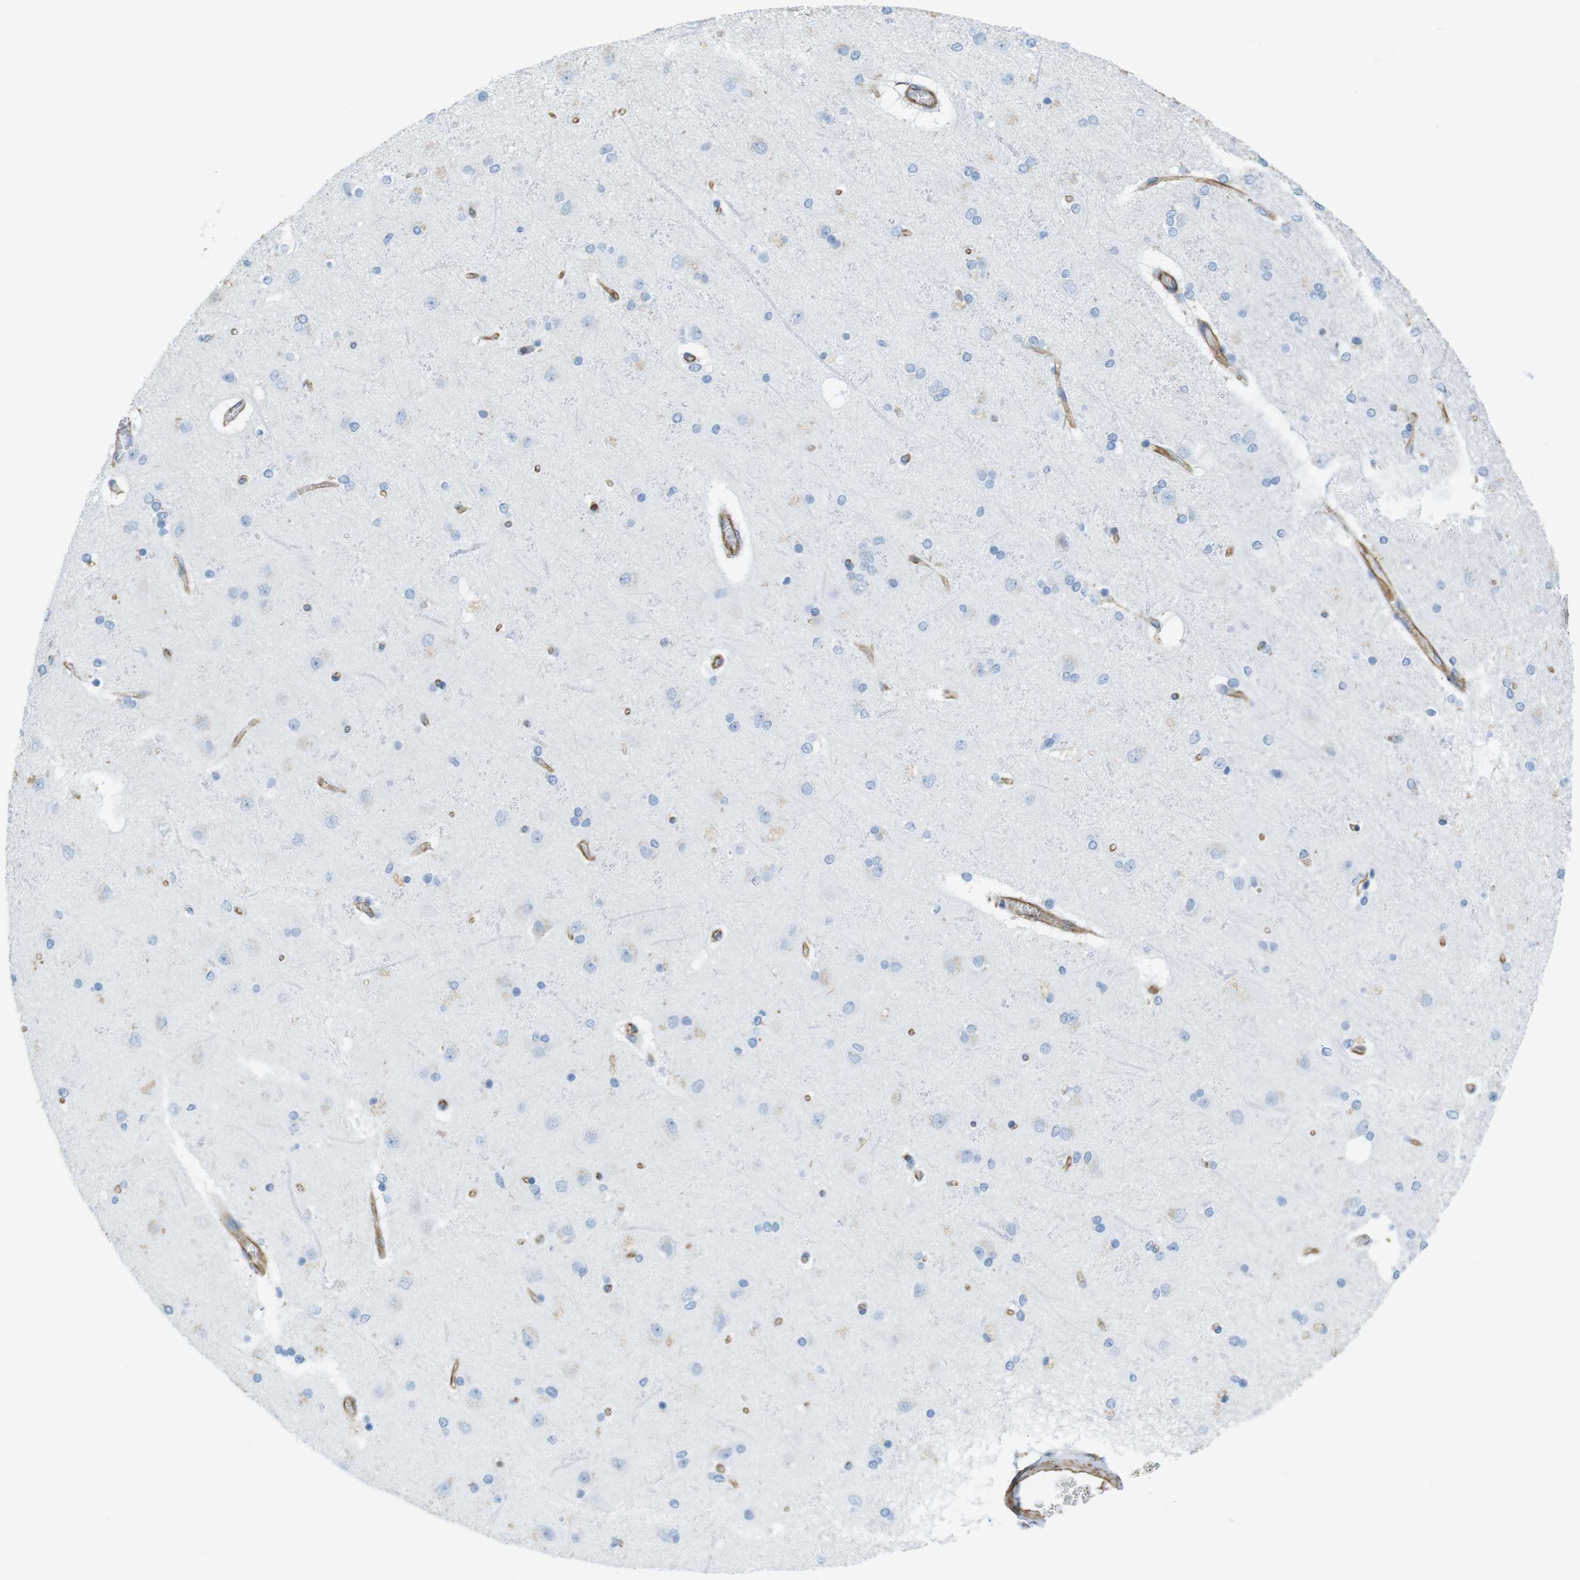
{"staining": {"intensity": "moderate", "quantity": ">75%", "location": "cytoplasmic/membranous"}, "tissue": "cerebral cortex", "cell_type": "Endothelial cells", "image_type": "normal", "snomed": [{"axis": "morphology", "description": "Normal tissue, NOS"}, {"axis": "topography", "description": "Cerebral cortex"}], "caption": "High-power microscopy captured an IHC histopathology image of normal cerebral cortex, revealing moderate cytoplasmic/membranous staining in approximately >75% of endothelial cells. The protein of interest is stained brown, and the nuclei are stained in blue (DAB (3,3'-diaminobenzidine) IHC with brightfield microscopy, high magnification).", "gene": "MS4A10", "patient": {"sex": "female", "age": 54}}